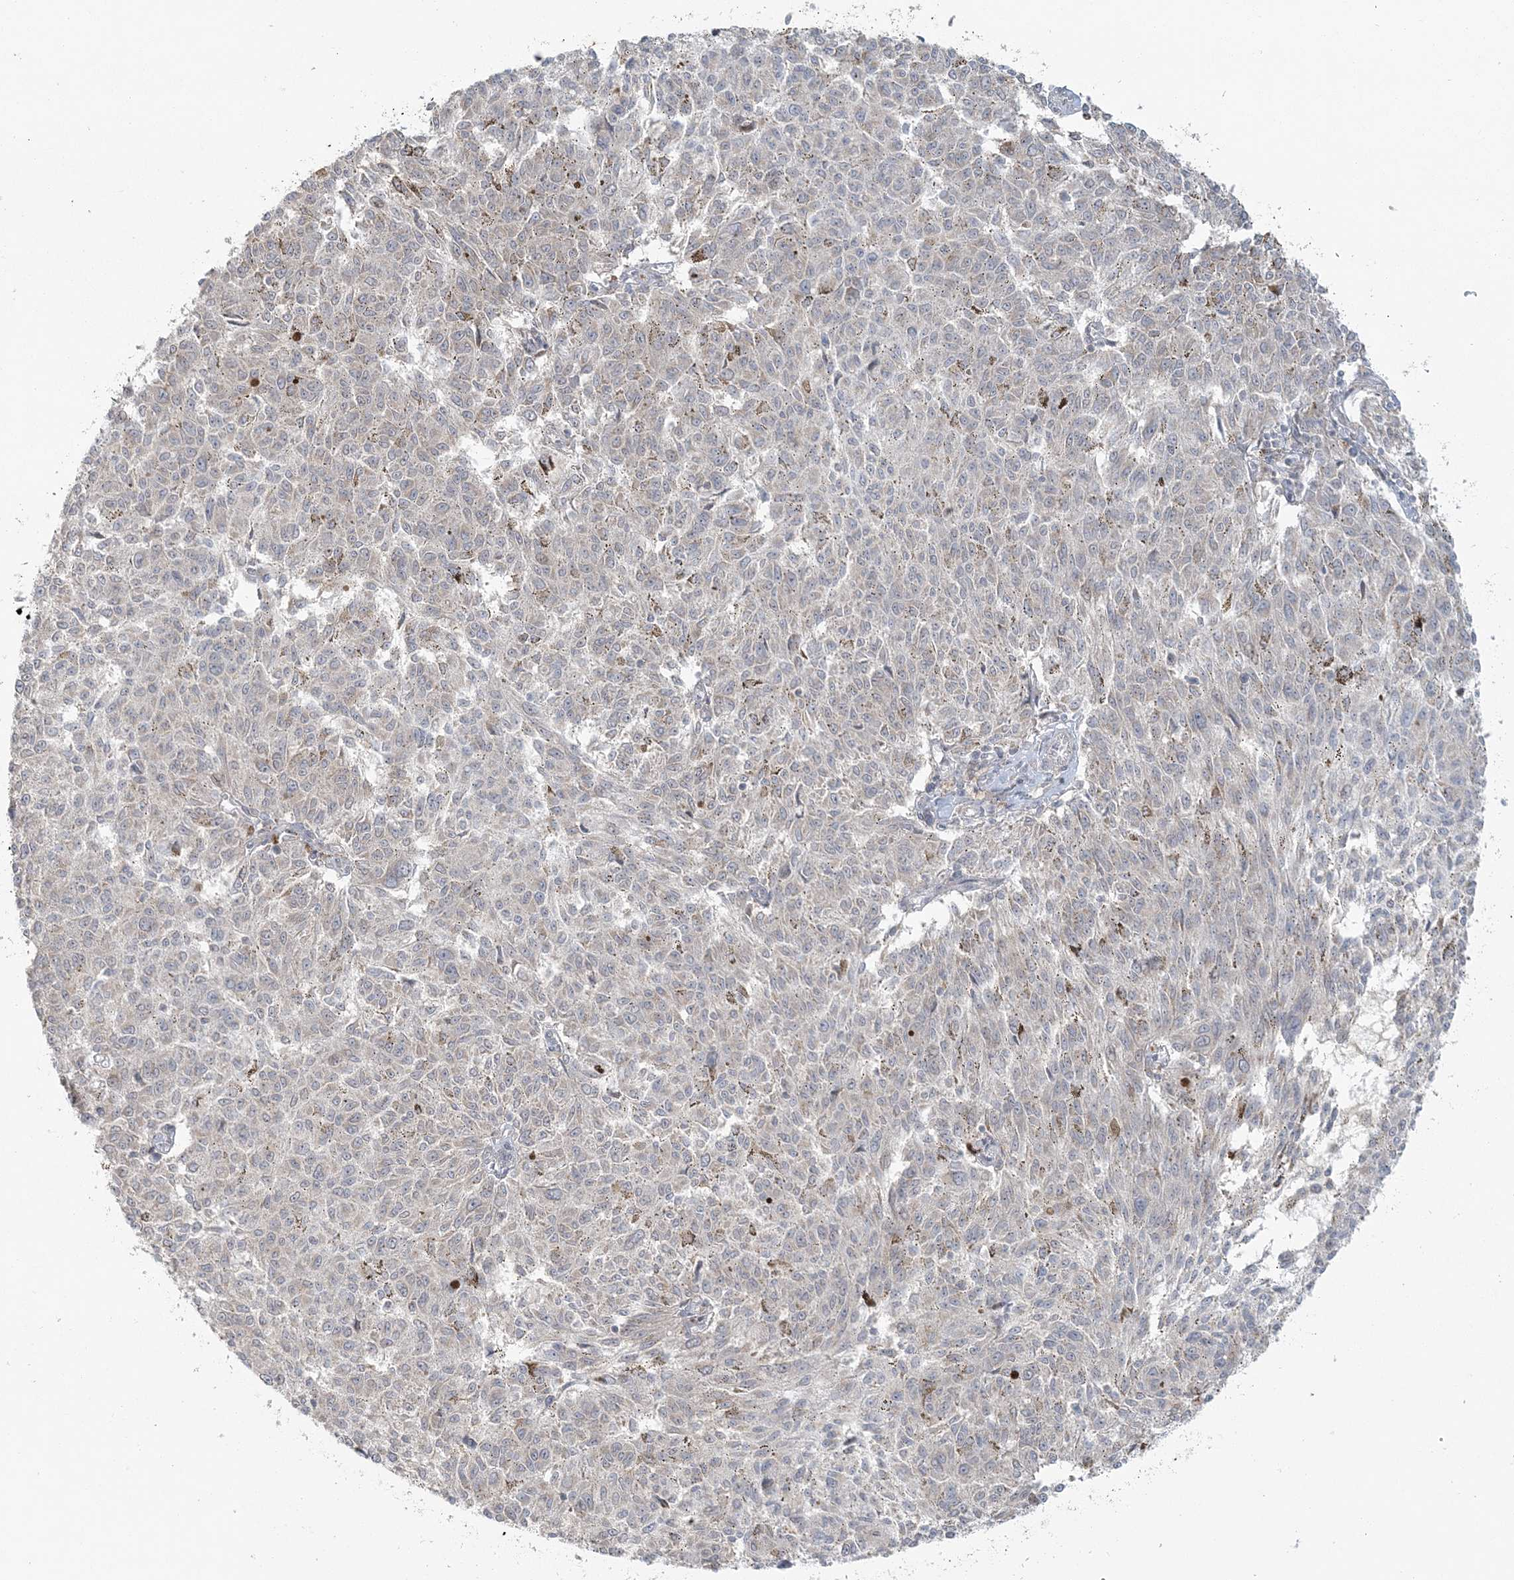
{"staining": {"intensity": "negative", "quantity": "none", "location": "none"}, "tissue": "melanoma", "cell_type": "Tumor cells", "image_type": "cancer", "snomed": [{"axis": "morphology", "description": "Malignant melanoma, NOS"}, {"axis": "topography", "description": "Skin"}], "caption": "High power microscopy photomicrograph of an immunohistochemistry photomicrograph of melanoma, revealing no significant positivity in tumor cells.", "gene": "BLTP3A", "patient": {"sex": "female", "age": 72}}